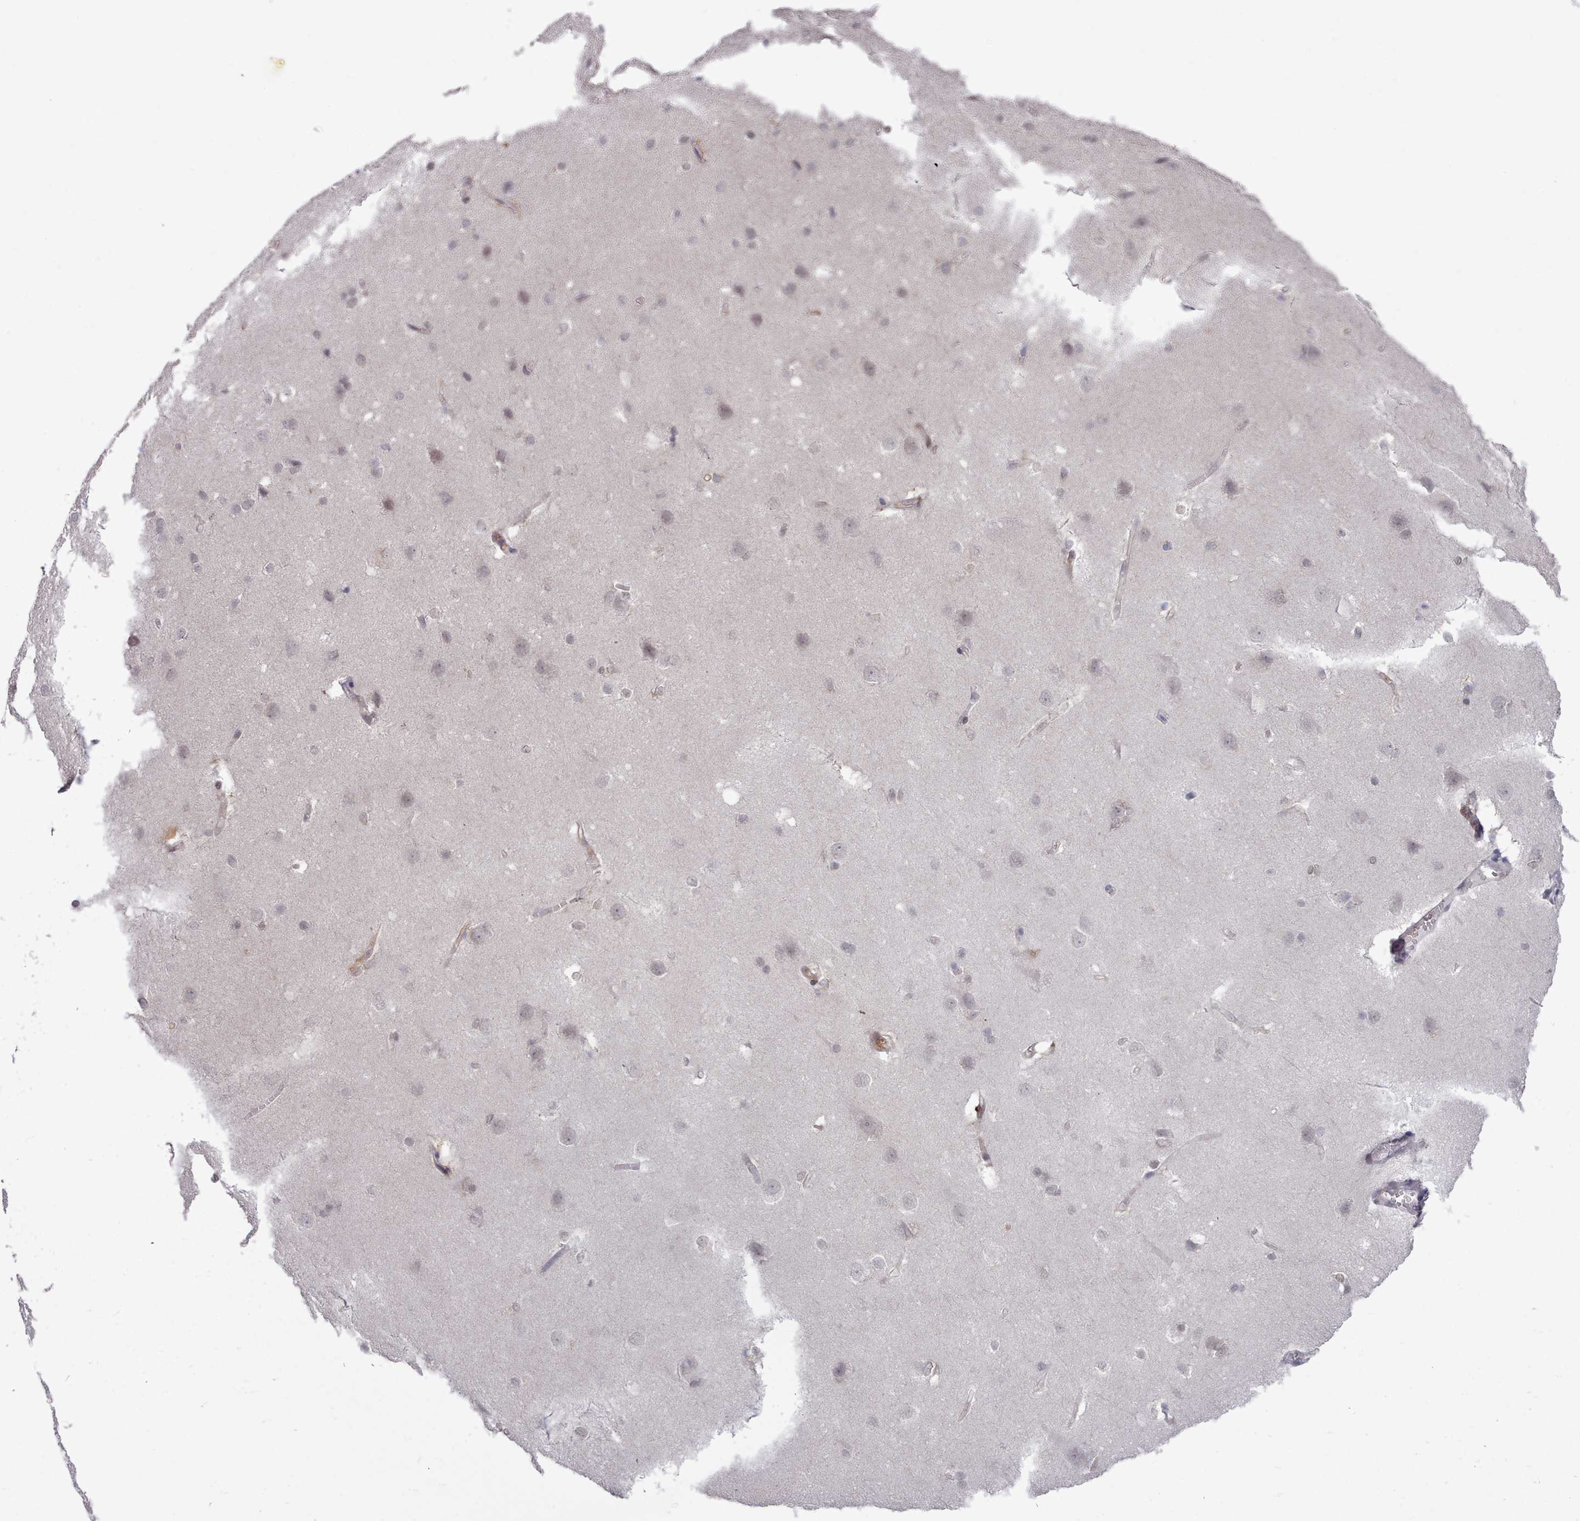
{"staining": {"intensity": "weak", "quantity": "<25%", "location": "cytoplasmic/membranous"}, "tissue": "cerebral cortex", "cell_type": "Endothelial cells", "image_type": "normal", "snomed": [{"axis": "morphology", "description": "Normal tissue, NOS"}, {"axis": "topography", "description": "Cerebral cortex"}], "caption": "The histopathology image shows no staining of endothelial cells in benign cerebral cortex.", "gene": "GINS1", "patient": {"sex": "male", "age": 37}}